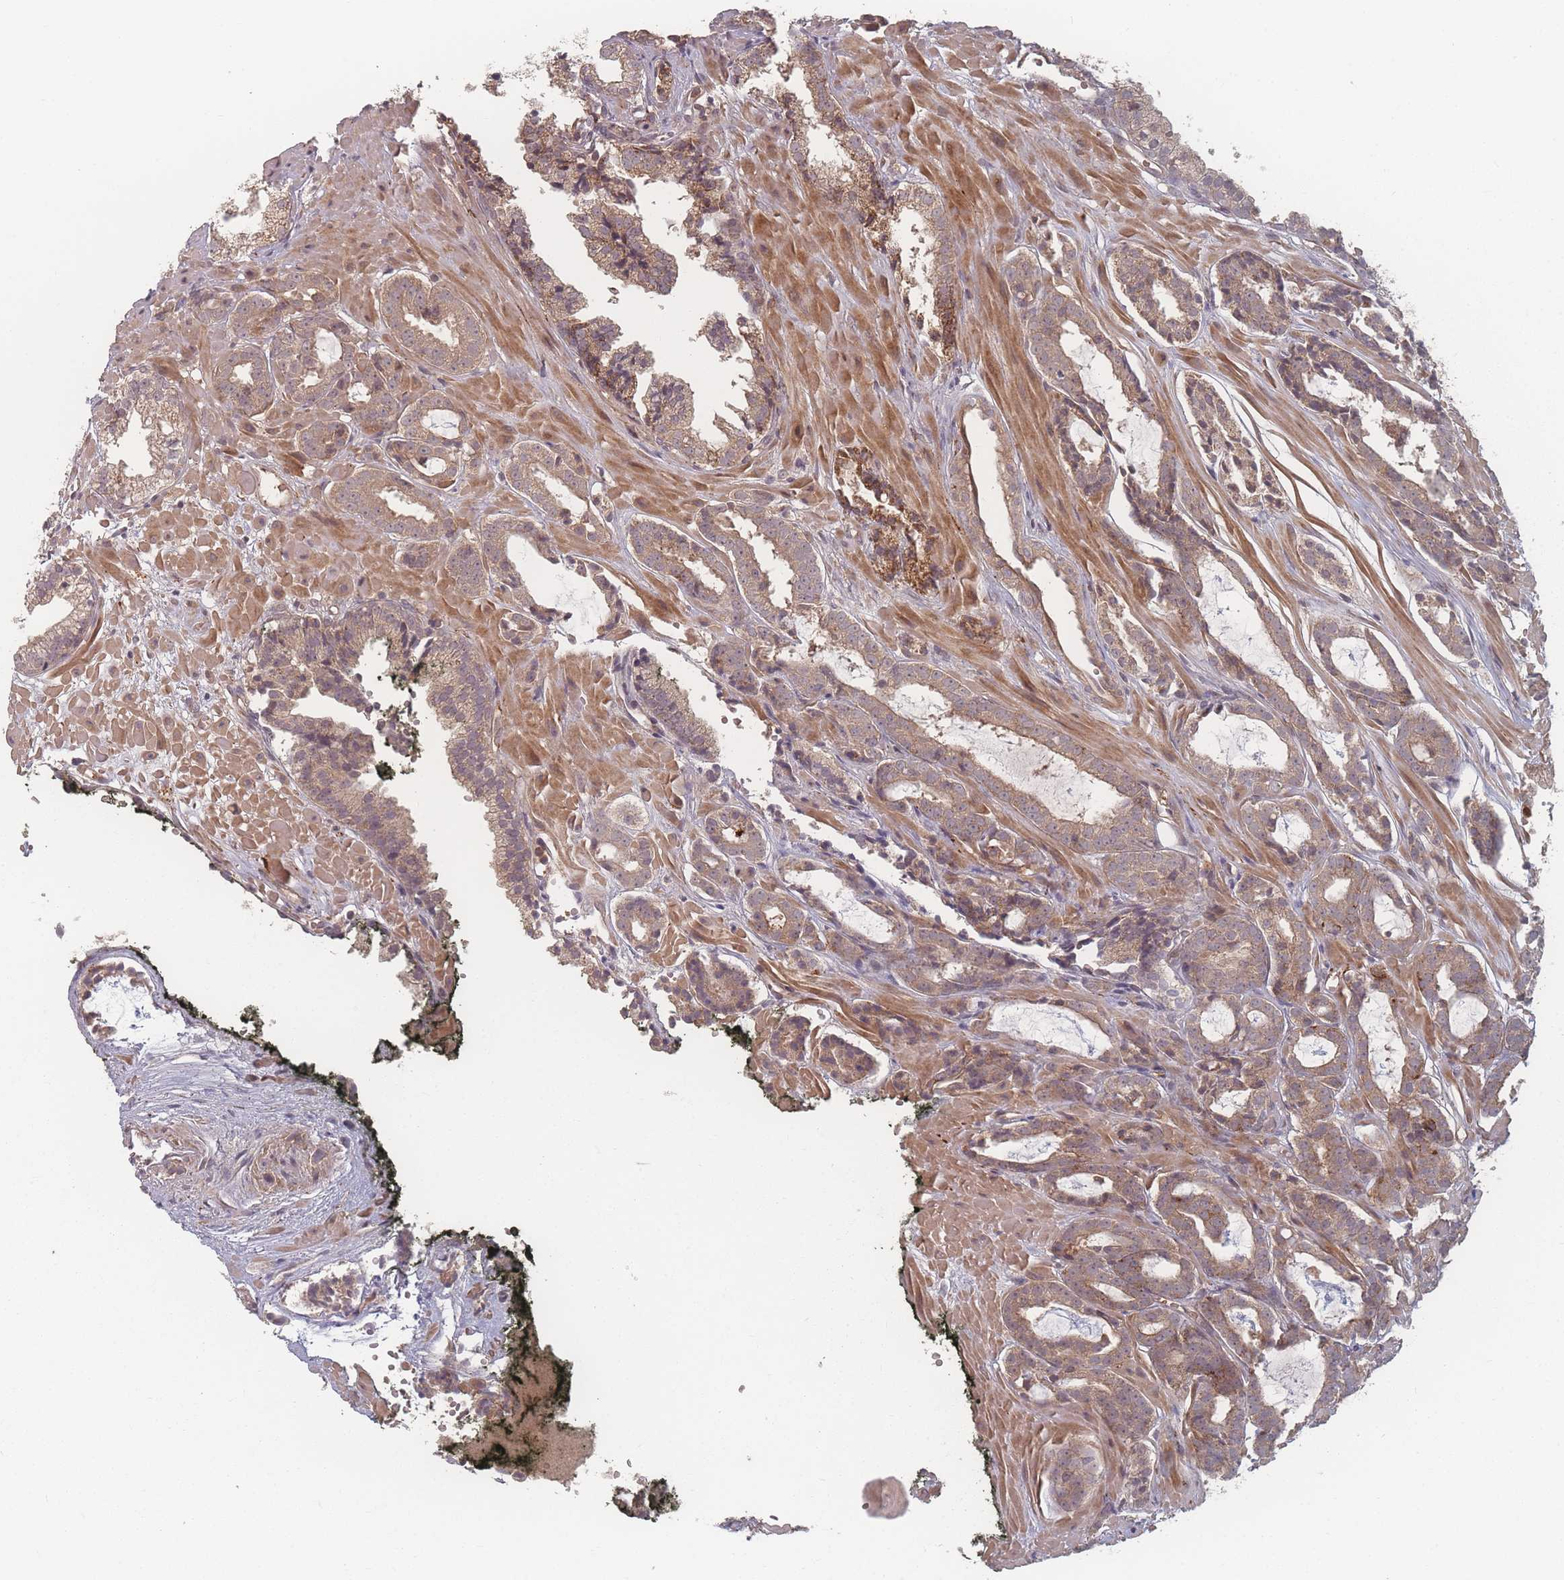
{"staining": {"intensity": "weak", "quantity": ">75%", "location": "cytoplasmic/membranous"}, "tissue": "prostate cancer", "cell_type": "Tumor cells", "image_type": "cancer", "snomed": [{"axis": "morphology", "description": "Adenocarcinoma, High grade"}, {"axis": "topography", "description": "Prostate"}], "caption": "Human high-grade adenocarcinoma (prostate) stained with a protein marker reveals weak staining in tumor cells.", "gene": "HAGH", "patient": {"sex": "male", "age": 71}}